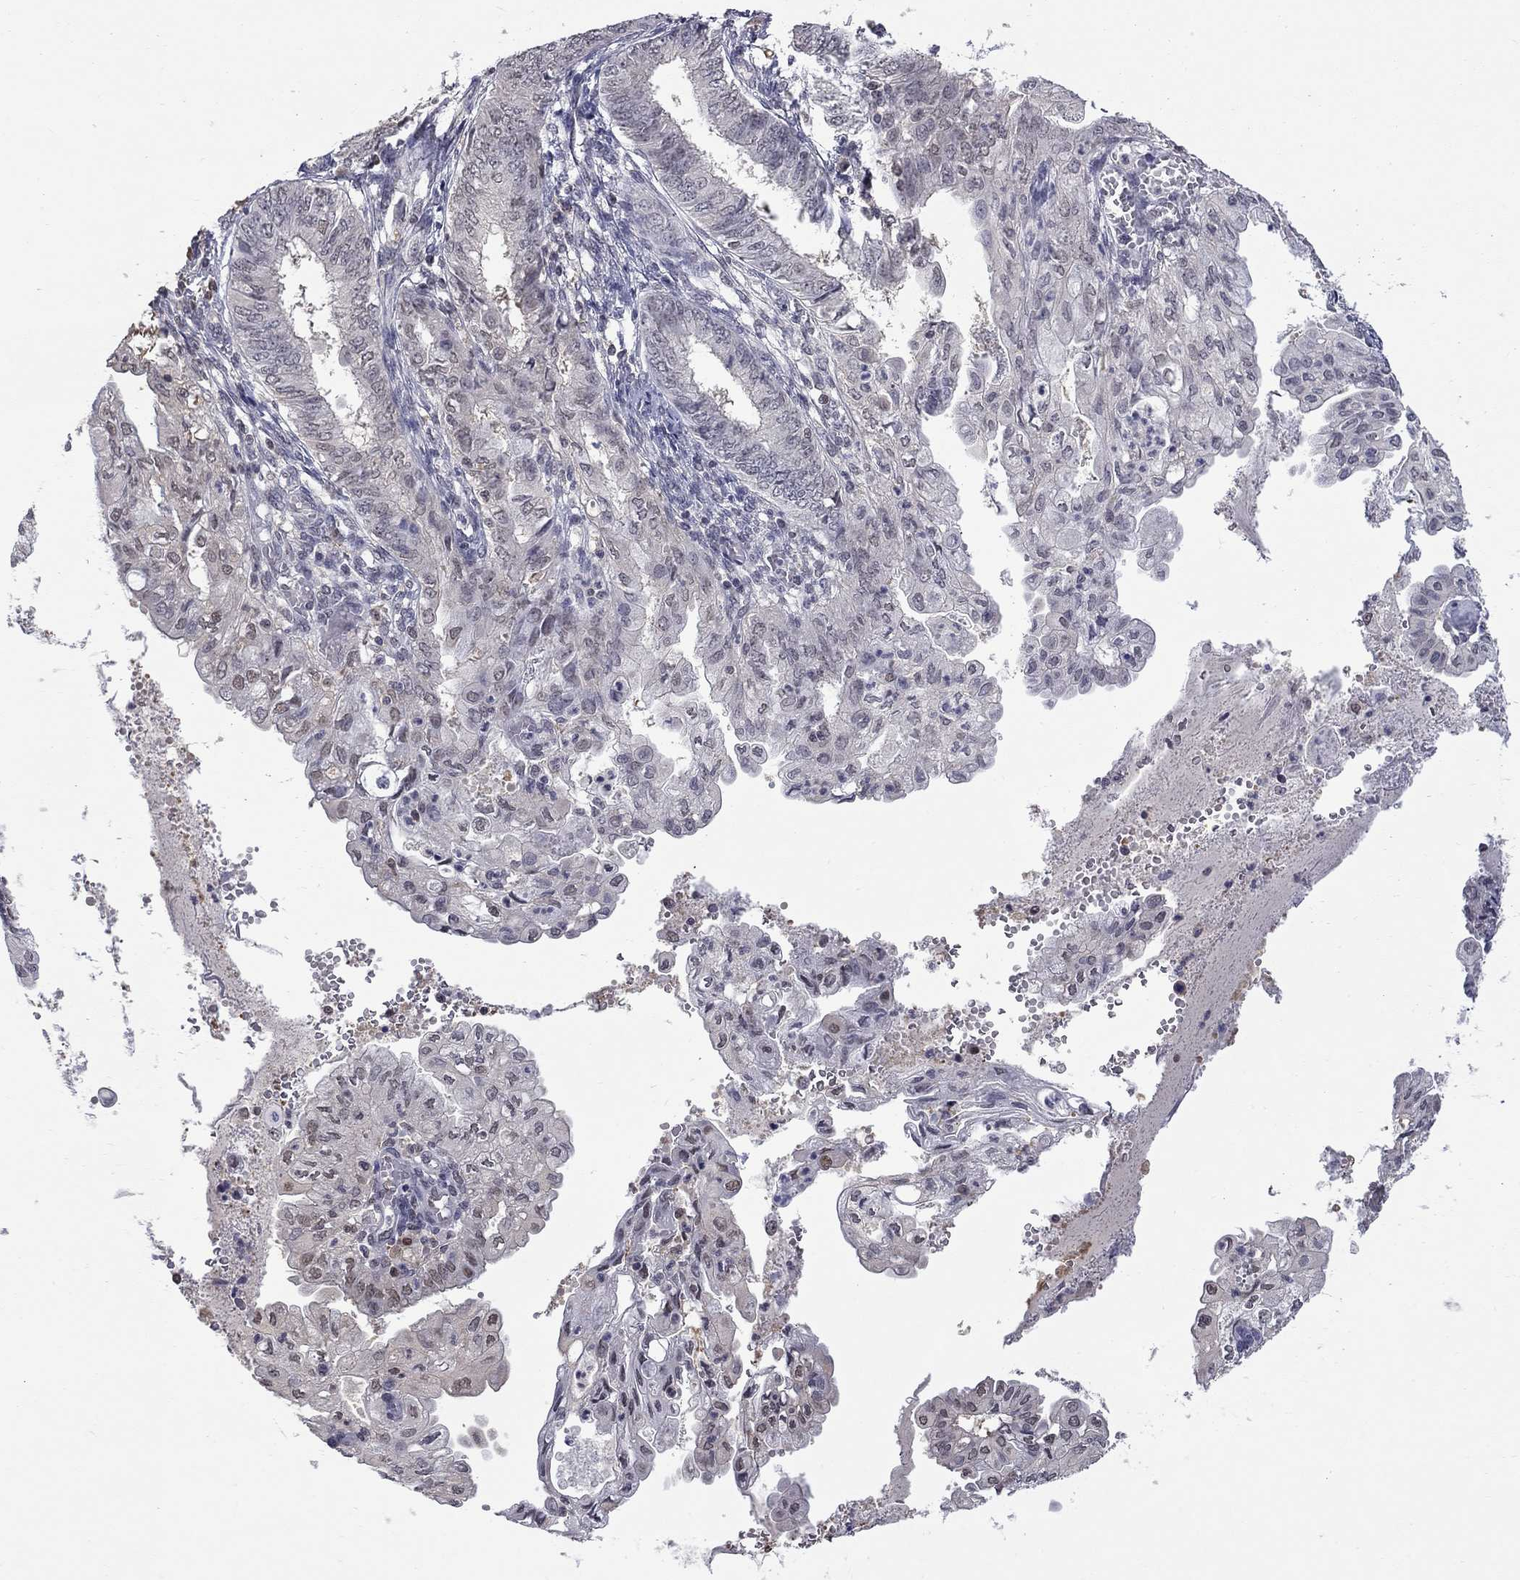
{"staining": {"intensity": "negative", "quantity": "none", "location": "none"}, "tissue": "endometrial cancer", "cell_type": "Tumor cells", "image_type": "cancer", "snomed": [{"axis": "morphology", "description": "Adenocarcinoma, NOS"}, {"axis": "topography", "description": "Endometrium"}], "caption": "Protein analysis of endometrial adenocarcinoma exhibits no significant staining in tumor cells.", "gene": "RFWD3", "patient": {"sex": "female", "age": 68}}